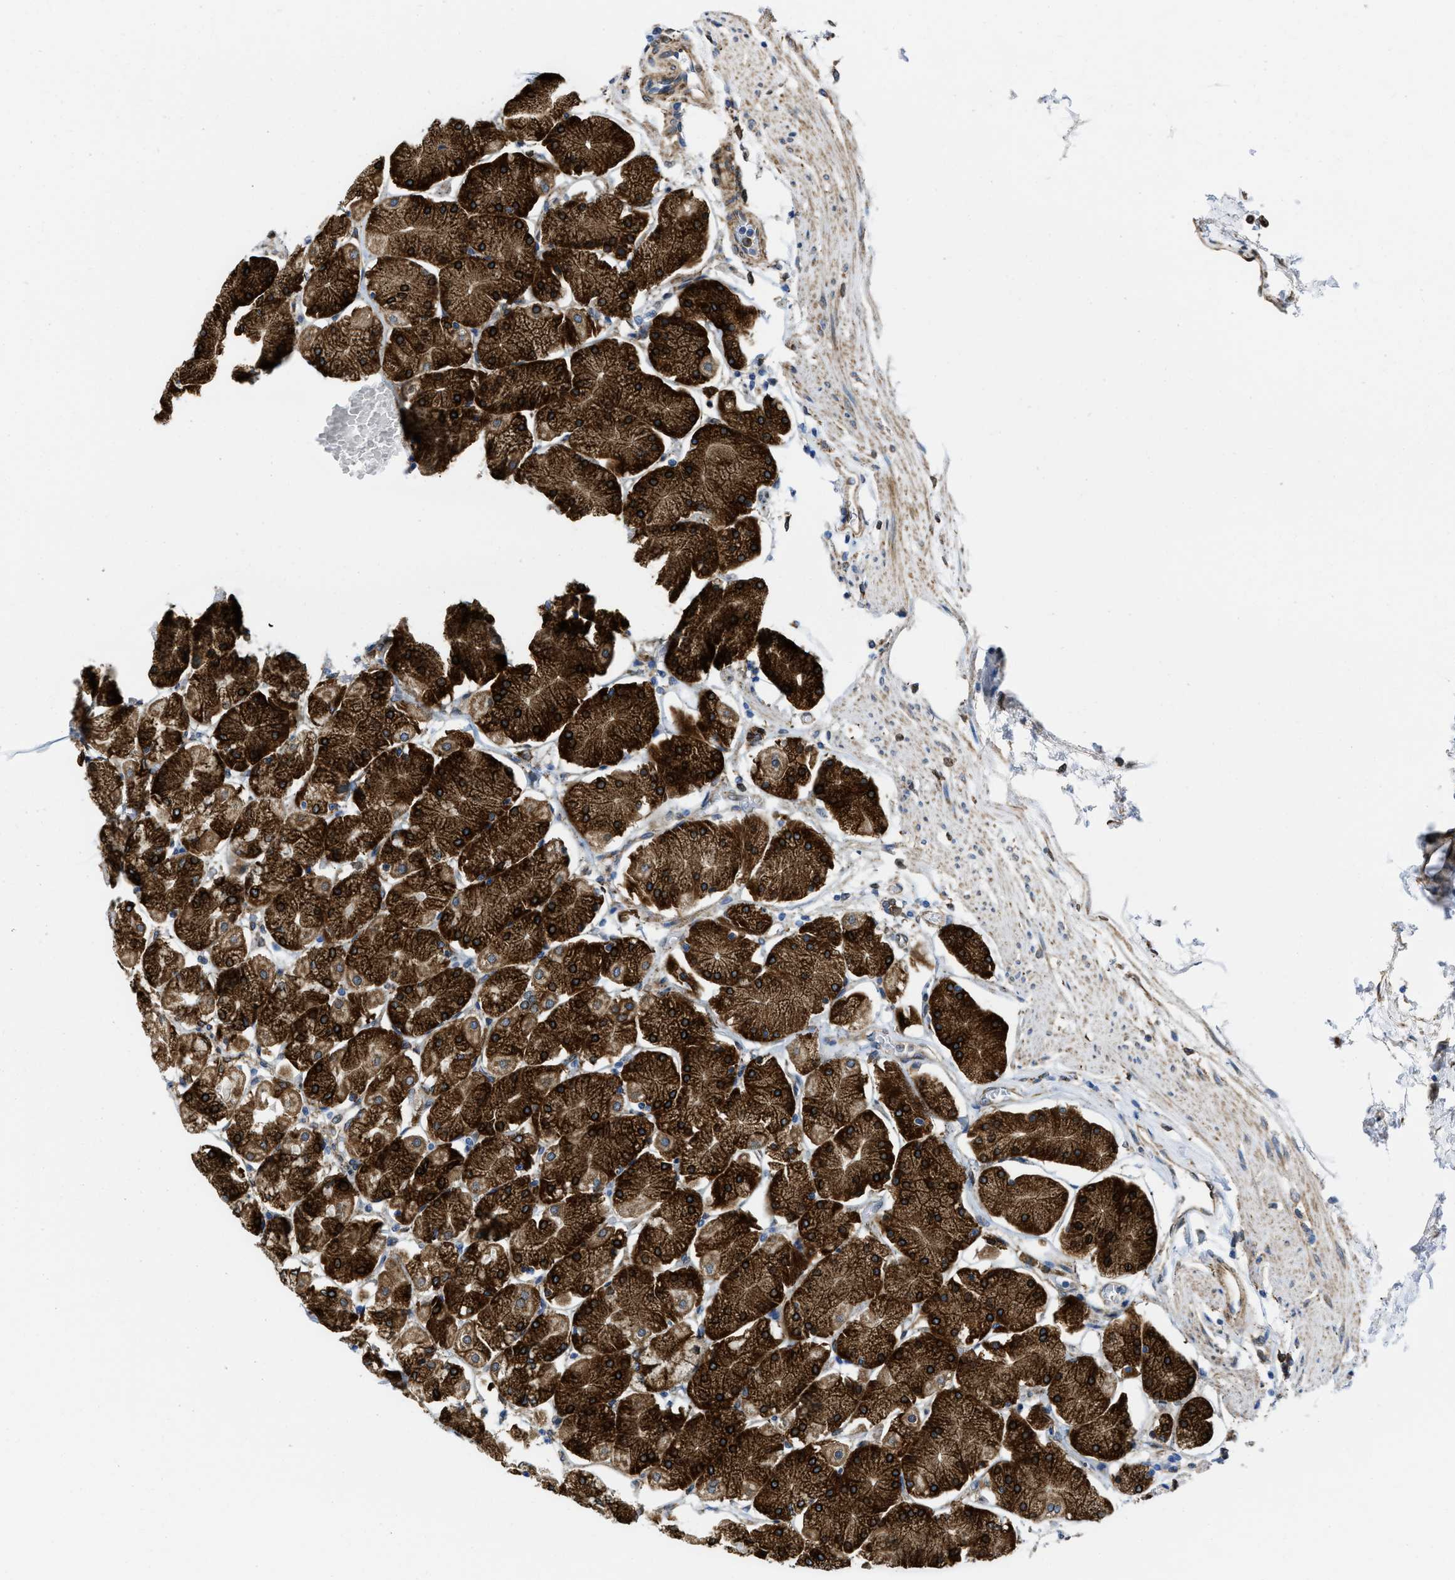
{"staining": {"intensity": "strong", "quantity": ">75%", "location": "cytoplasmic/membranous"}, "tissue": "stomach", "cell_type": "Glandular cells", "image_type": "normal", "snomed": [{"axis": "morphology", "description": "Normal tissue, NOS"}, {"axis": "topography", "description": "Stomach, upper"}, {"axis": "topography", "description": "Stomach"}], "caption": "Immunohistochemical staining of unremarkable human stomach reveals >75% levels of strong cytoplasmic/membranous protein staining in approximately >75% of glandular cells.", "gene": "ERLIN2", "patient": {"sex": "male", "age": 76}}